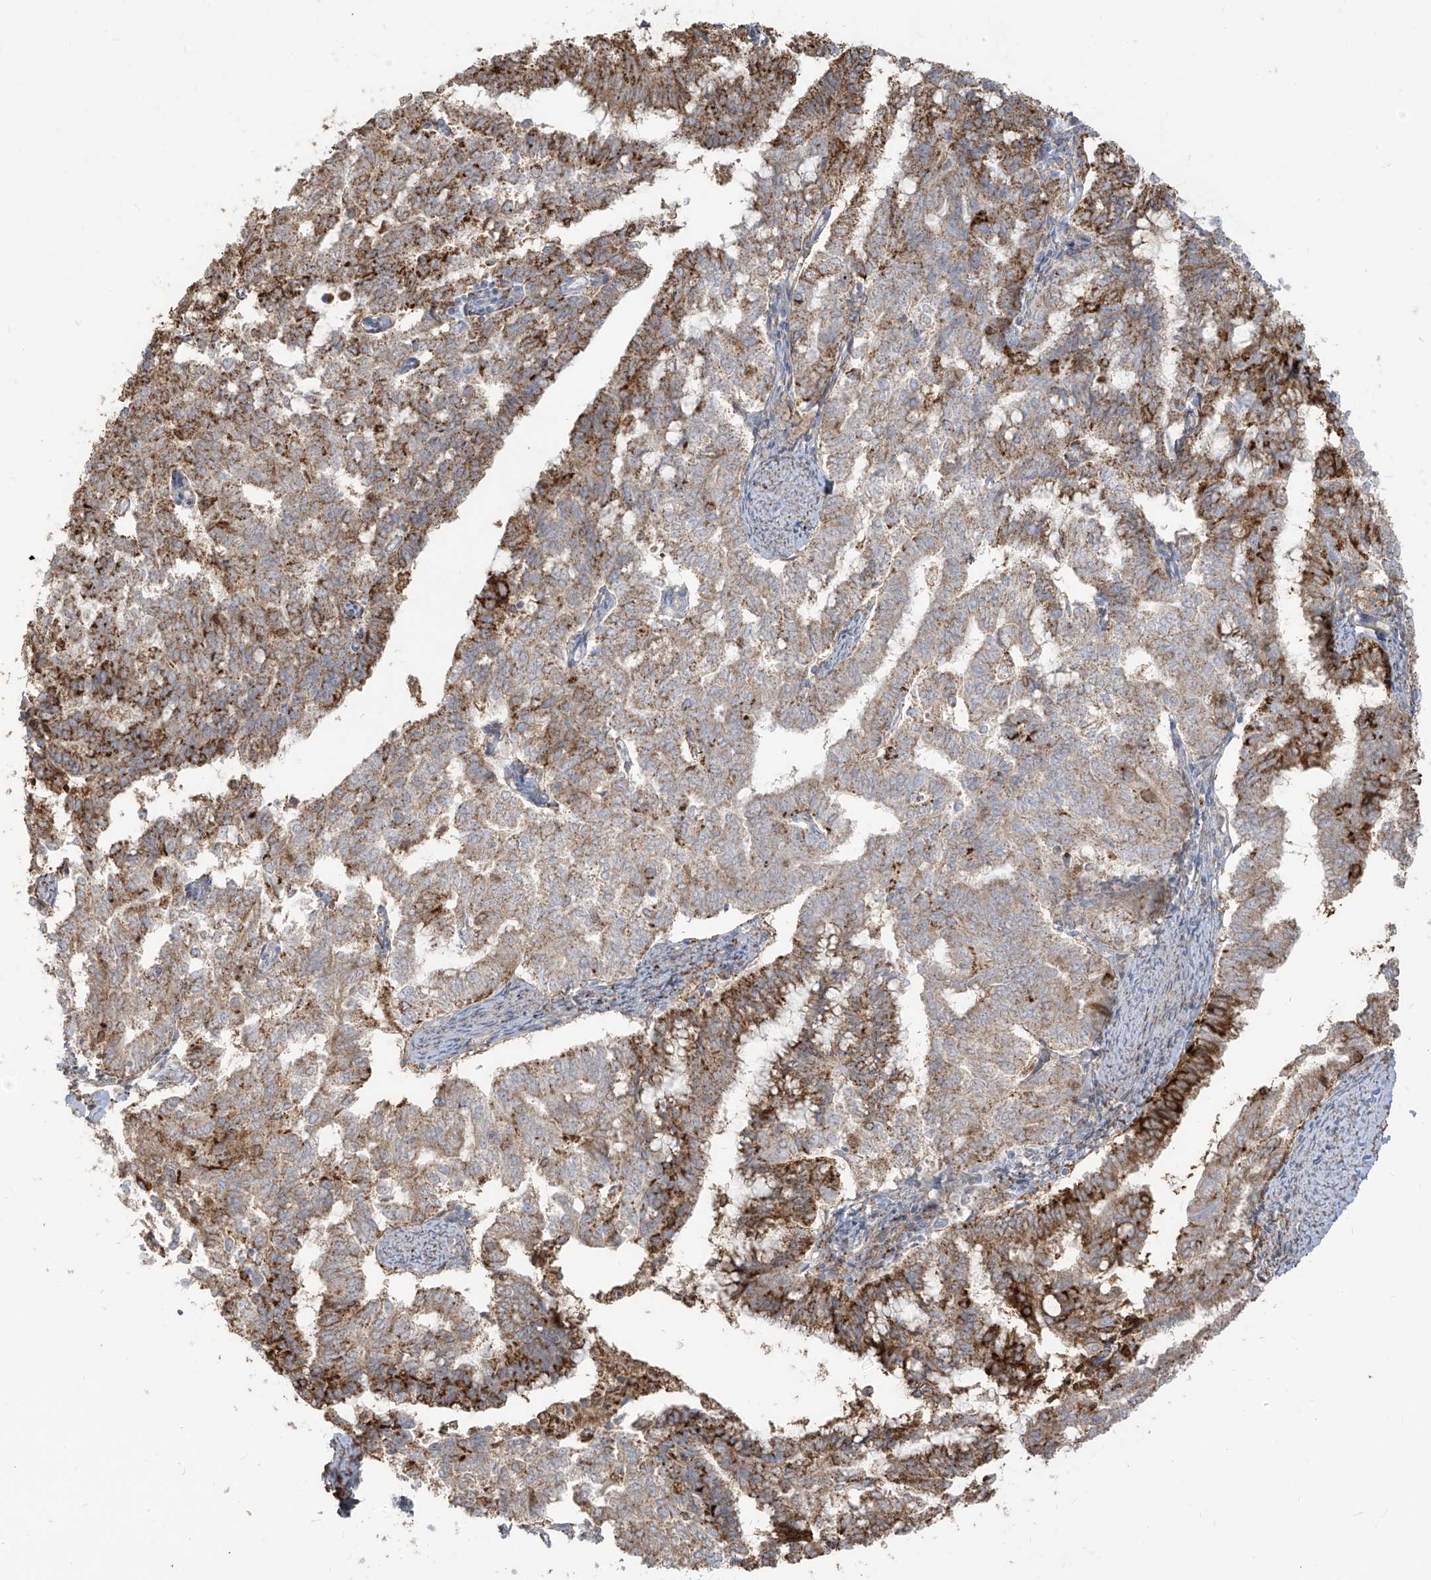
{"staining": {"intensity": "moderate", "quantity": "25%-75%", "location": "cytoplasmic/membranous"}, "tissue": "endometrial cancer", "cell_type": "Tumor cells", "image_type": "cancer", "snomed": [{"axis": "morphology", "description": "Adenocarcinoma, NOS"}, {"axis": "topography", "description": "Endometrium"}], "caption": "Moderate cytoplasmic/membranous expression for a protein is appreciated in approximately 25%-75% of tumor cells of adenocarcinoma (endometrial) using immunohistochemistry (IHC).", "gene": "ZGRF1", "patient": {"sex": "female", "age": 79}}